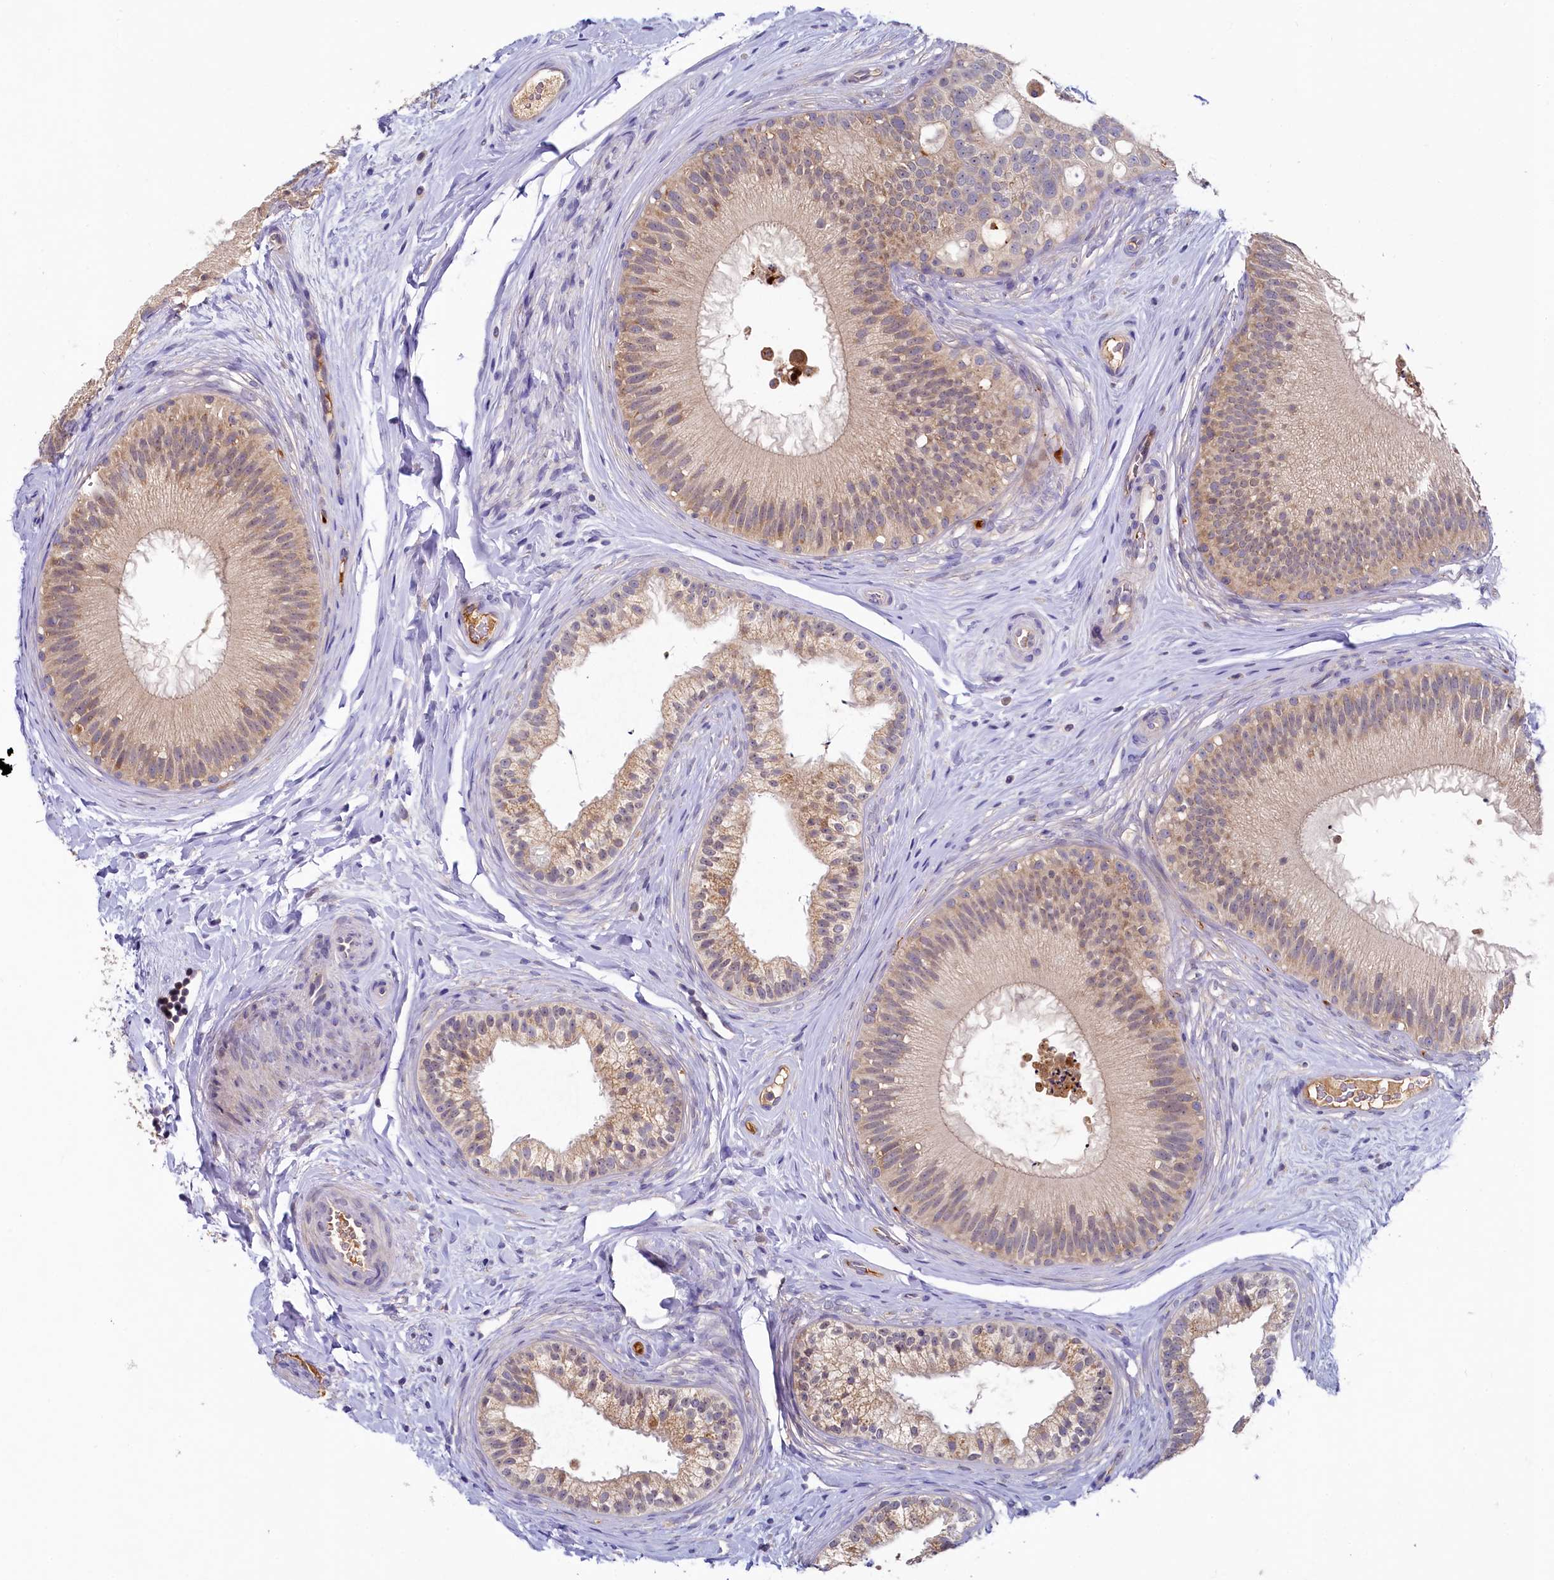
{"staining": {"intensity": "weak", "quantity": ">75%", "location": "cytoplasmic/membranous"}, "tissue": "epididymis", "cell_type": "Glandular cells", "image_type": "normal", "snomed": [{"axis": "morphology", "description": "Normal tissue, NOS"}, {"axis": "topography", "description": "Epididymis"}], "caption": "The image demonstrates a brown stain indicating the presence of a protein in the cytoplasmic/membranous of glandular cells in epididymis.", "gene": "SPINK9", "patient": {"sex": "male", "age": 45}}